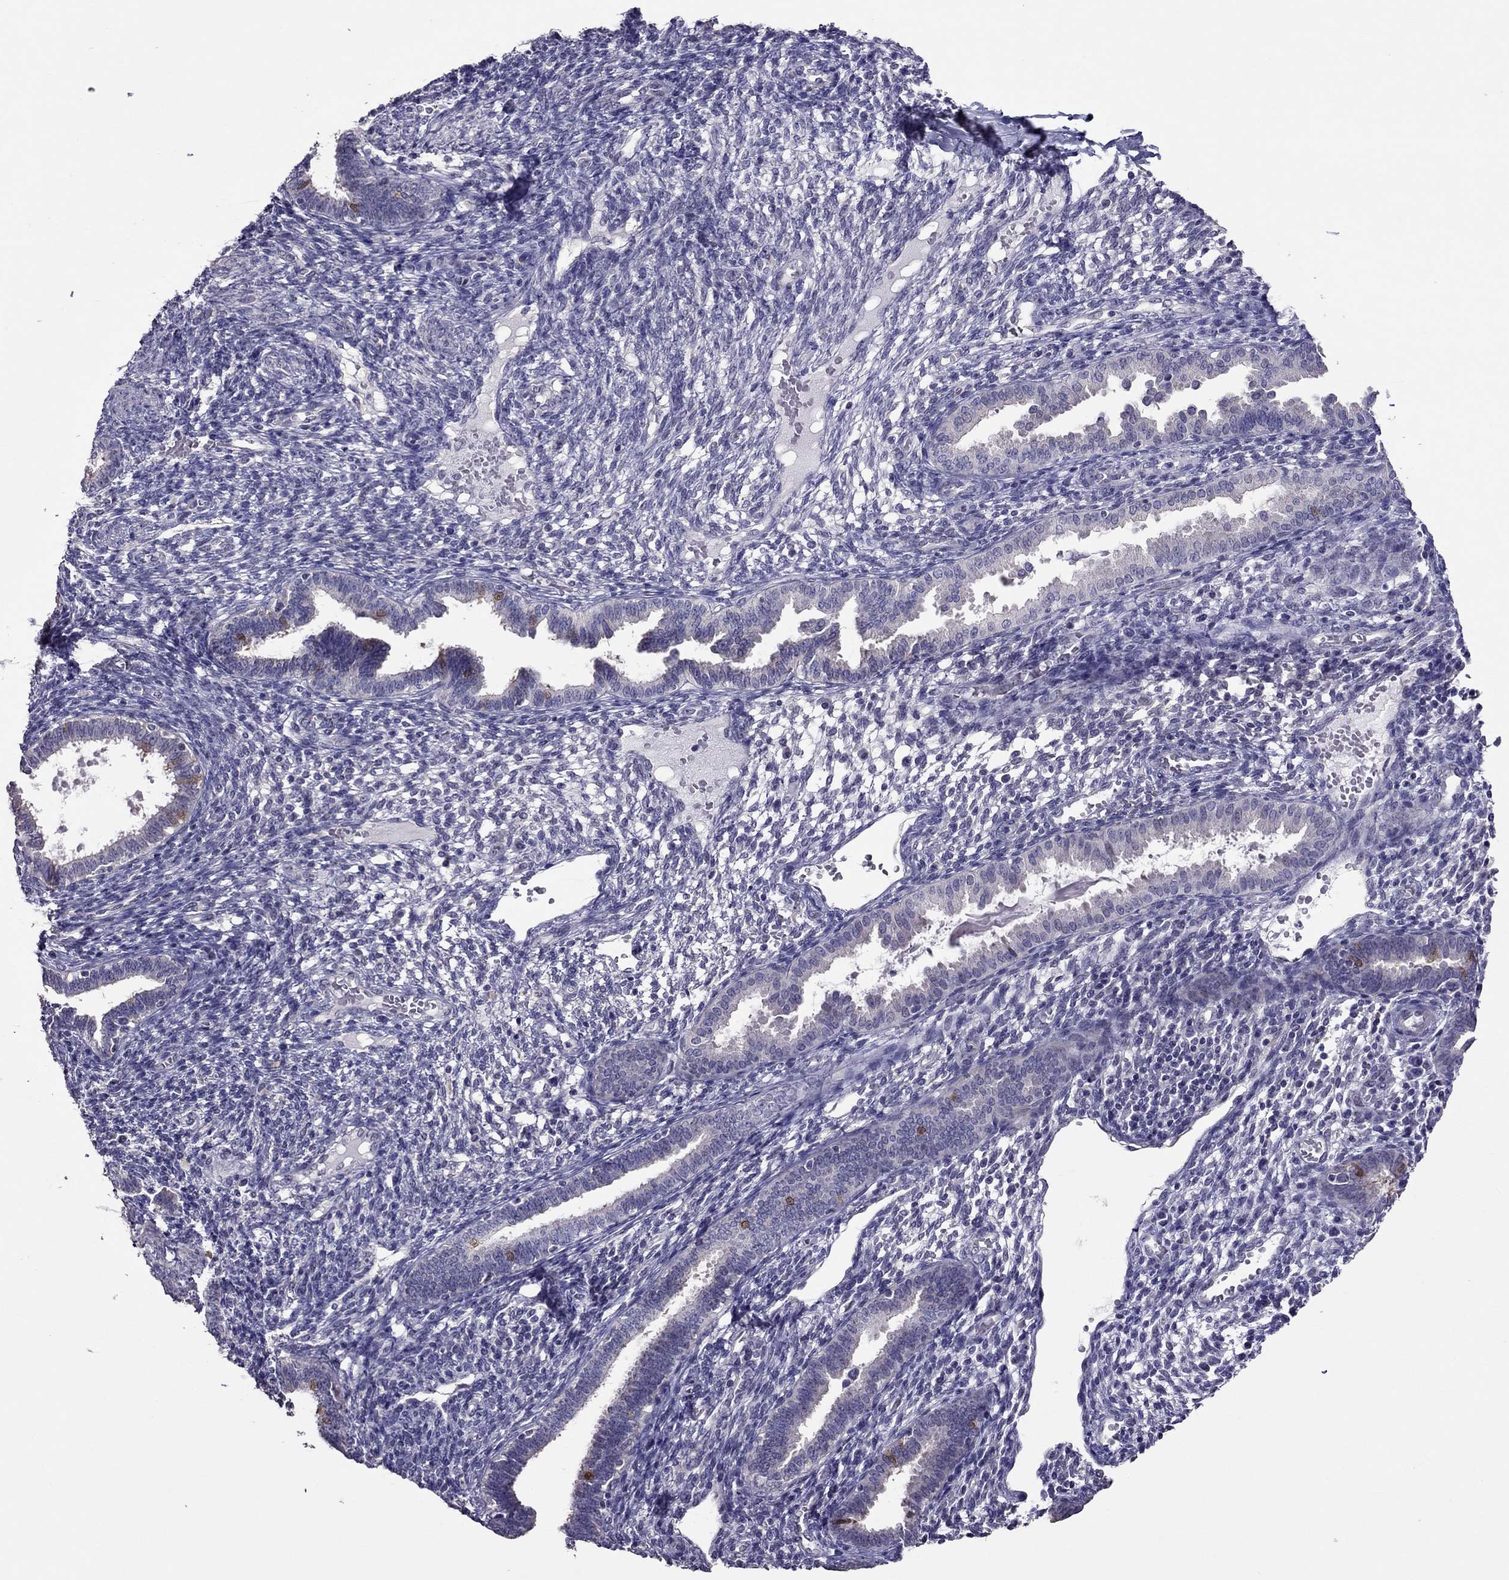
{"staining": {"intensity": "negative", "quantity": "none", "location": "none"}, "tissue": "endometrium", "cell_type": "Cells in endometrial stroma", "image_type": "normal", "snomed": [{"axis": "morphology", "description": "Normal tissue, NOS"}, {"axis": "topography", "description": "Endometrium"}], "caption": "IHC image of benign endometrium: human endometrium stained with DAB shows no significant protein staining in cells in endometrial stroma.", "gene": "LRRC46", "patient": {"sex": "female", "age": 42}}